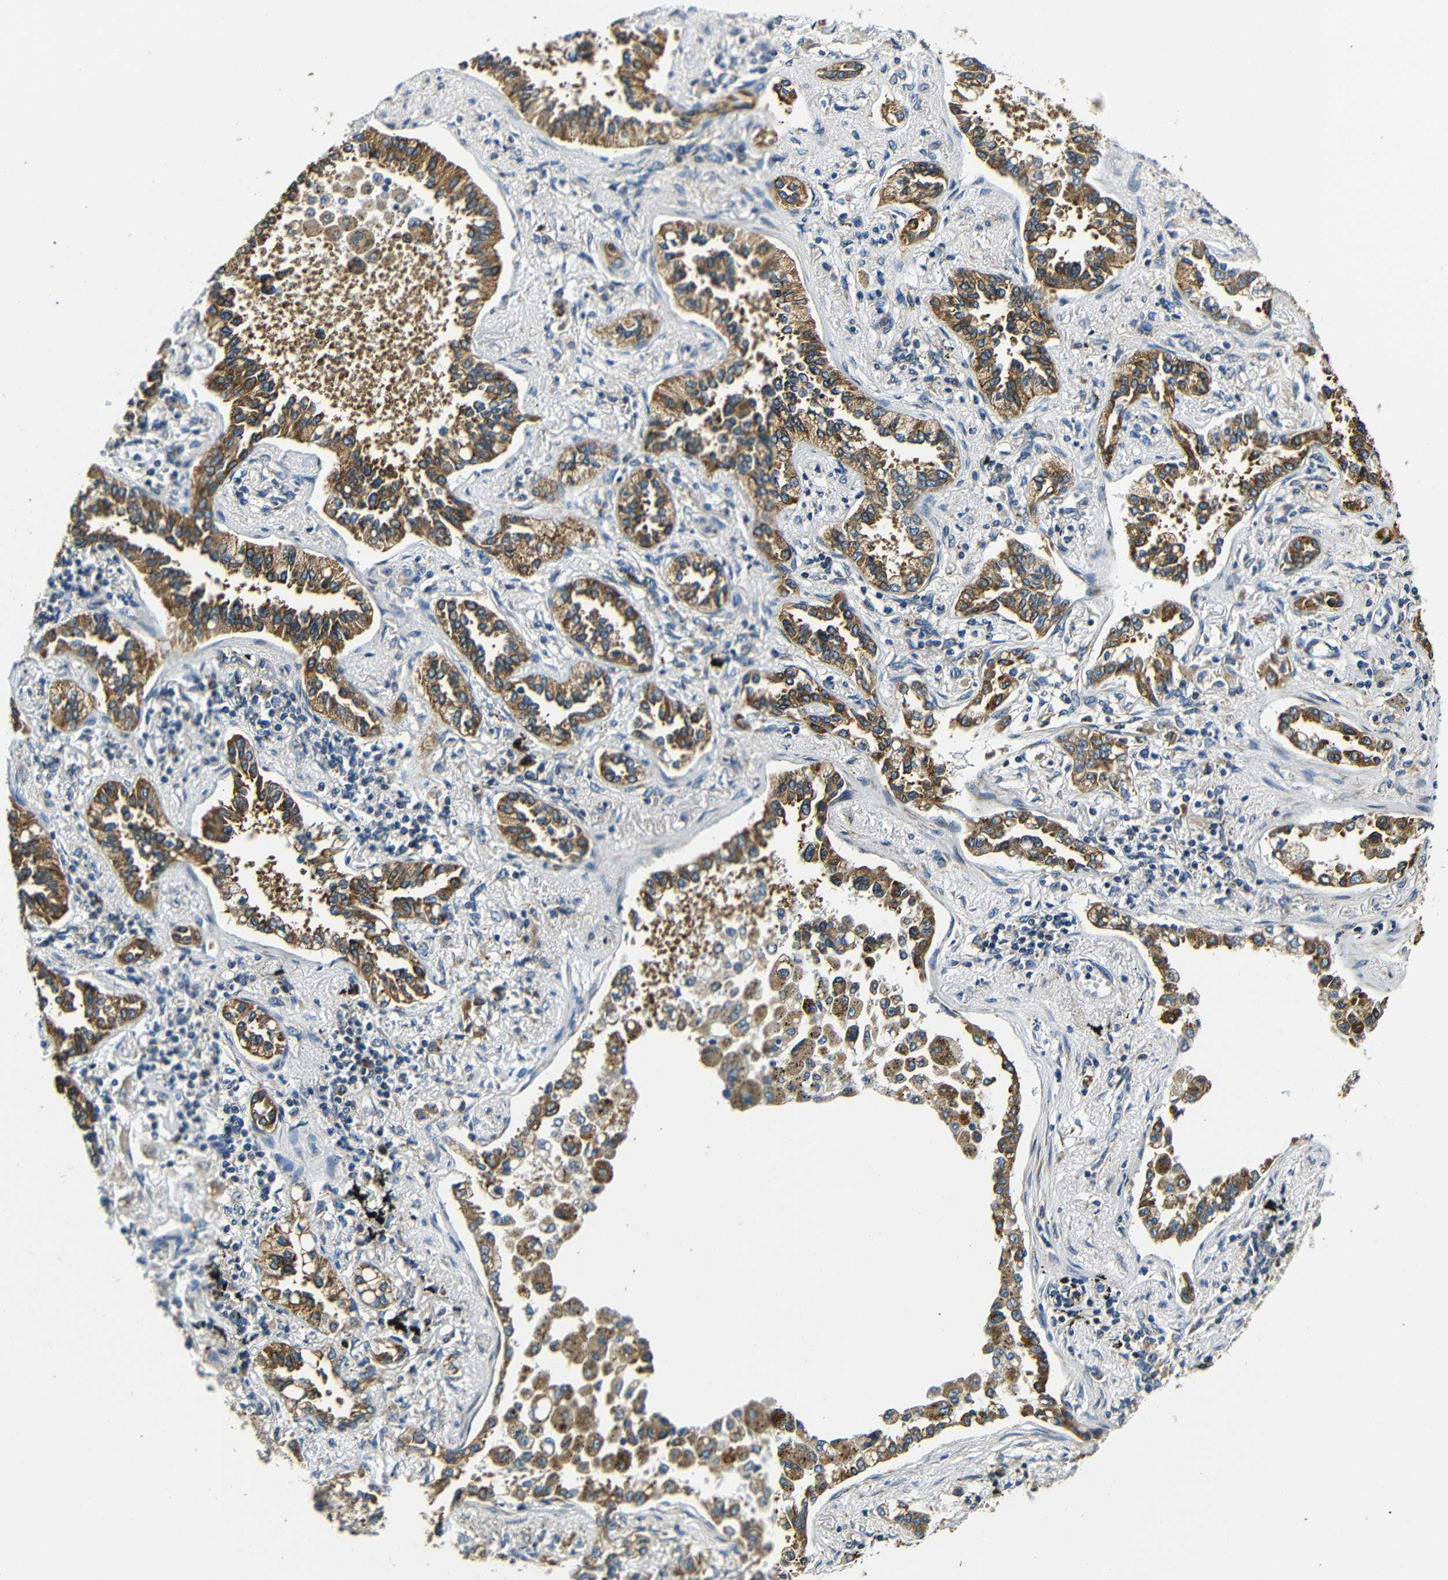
{"staining": {"intensity": "strong", "quantity": ">75%", "location": "cytoplasmic/membranous"}, "tissue": "lung cancer", "cell_type": "Tumor cells", "image_type": "cancer", "snomed": [{"axis": "morphology", "description": "Normal tissue, NOS"}, {"axis": "morphology", "description": "Adenocarcinoma, NOS"}, {"axis": "topography", "description": "Lung"}], "caption": "An immunohistochemistry histopathology image of neoplastic tissue is shown. Protein staining in brown labels strong cytoplasmic/membranous positivity in lung adenocarcinoma within tumor cells.", "gene": "VAPB", "patient": {"sex": "male", "age": 59}}